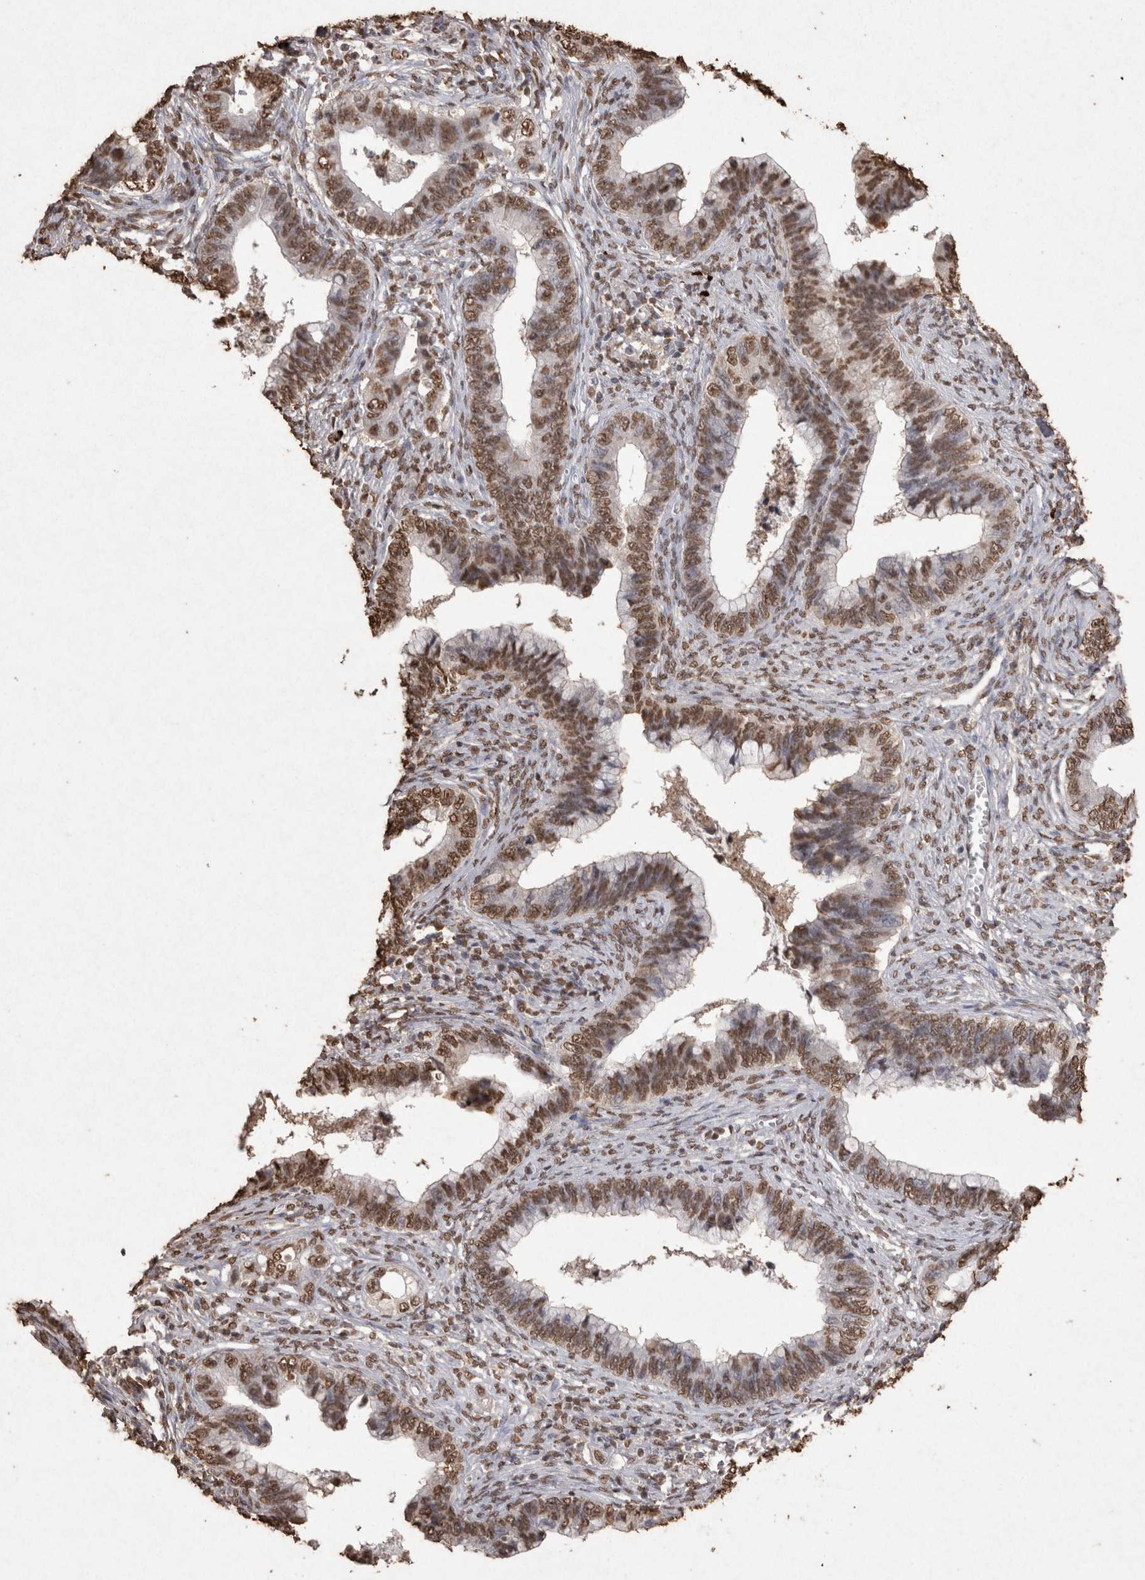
{"staining": {"intensity": "moderate", "quantity": ">75%", "location": "nuclear"}, "tissue": "cervical cancer", "cell_type": "Tumor cells", "image_type": "cancer", "snomed": [{"axis": "morphology", "description": "Adenocarcinoma, NOS"}, {"axis": "topography", "description": "Cervix"}], "caption": "A medium amount of moderate nuclear staining is identified in about >75% of tumor cells in cervical adenocarcinoma tissue.", "gene": "POU5F1", "patient": {"sex": "female", "age": 44}}